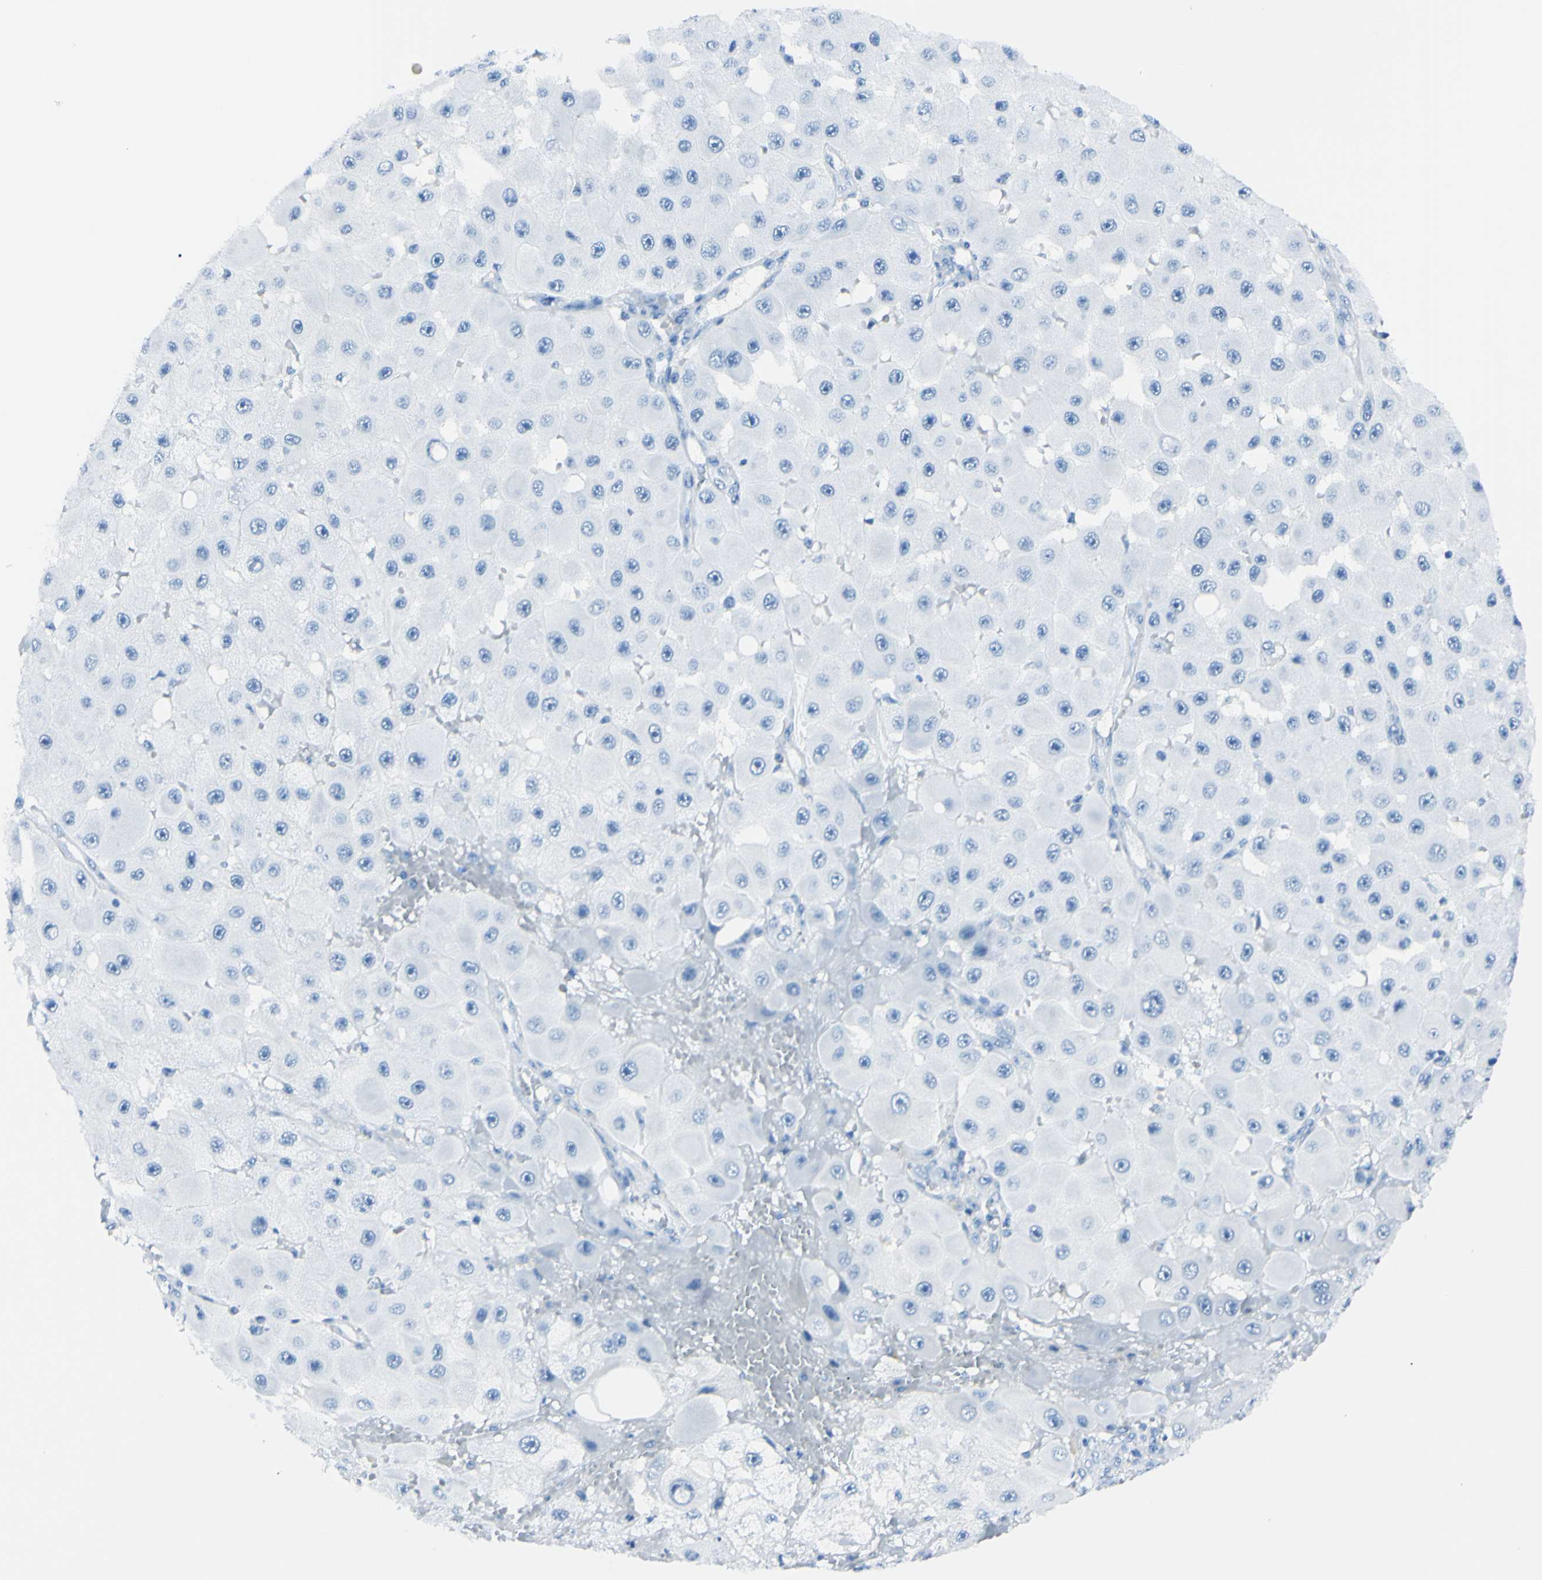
{"staining": {"intensity": "negative", "quantity": "none", "location": "none"}, "tissue": "melanoma", "cell_type": "Tumor cells", "image_type": "cancer", "snomed": [{"axis": "morphology", "description": "Malignant melanoma, NOS"}, {"axis": "topography", "description": "Skin"}], "caption": "A high-resolution micrograph shows immunohistochemistry staining of malignant melanoma, which demonstrates no significant positivity in tumor cells. Brightfield microscopy of immunohistochemistry (IHC) stained with DAB (brown) and hematoxylin (blue), captured at high magnification.", "gene": "FOLH1", "patient": {"sex": "female", "age": 81}}